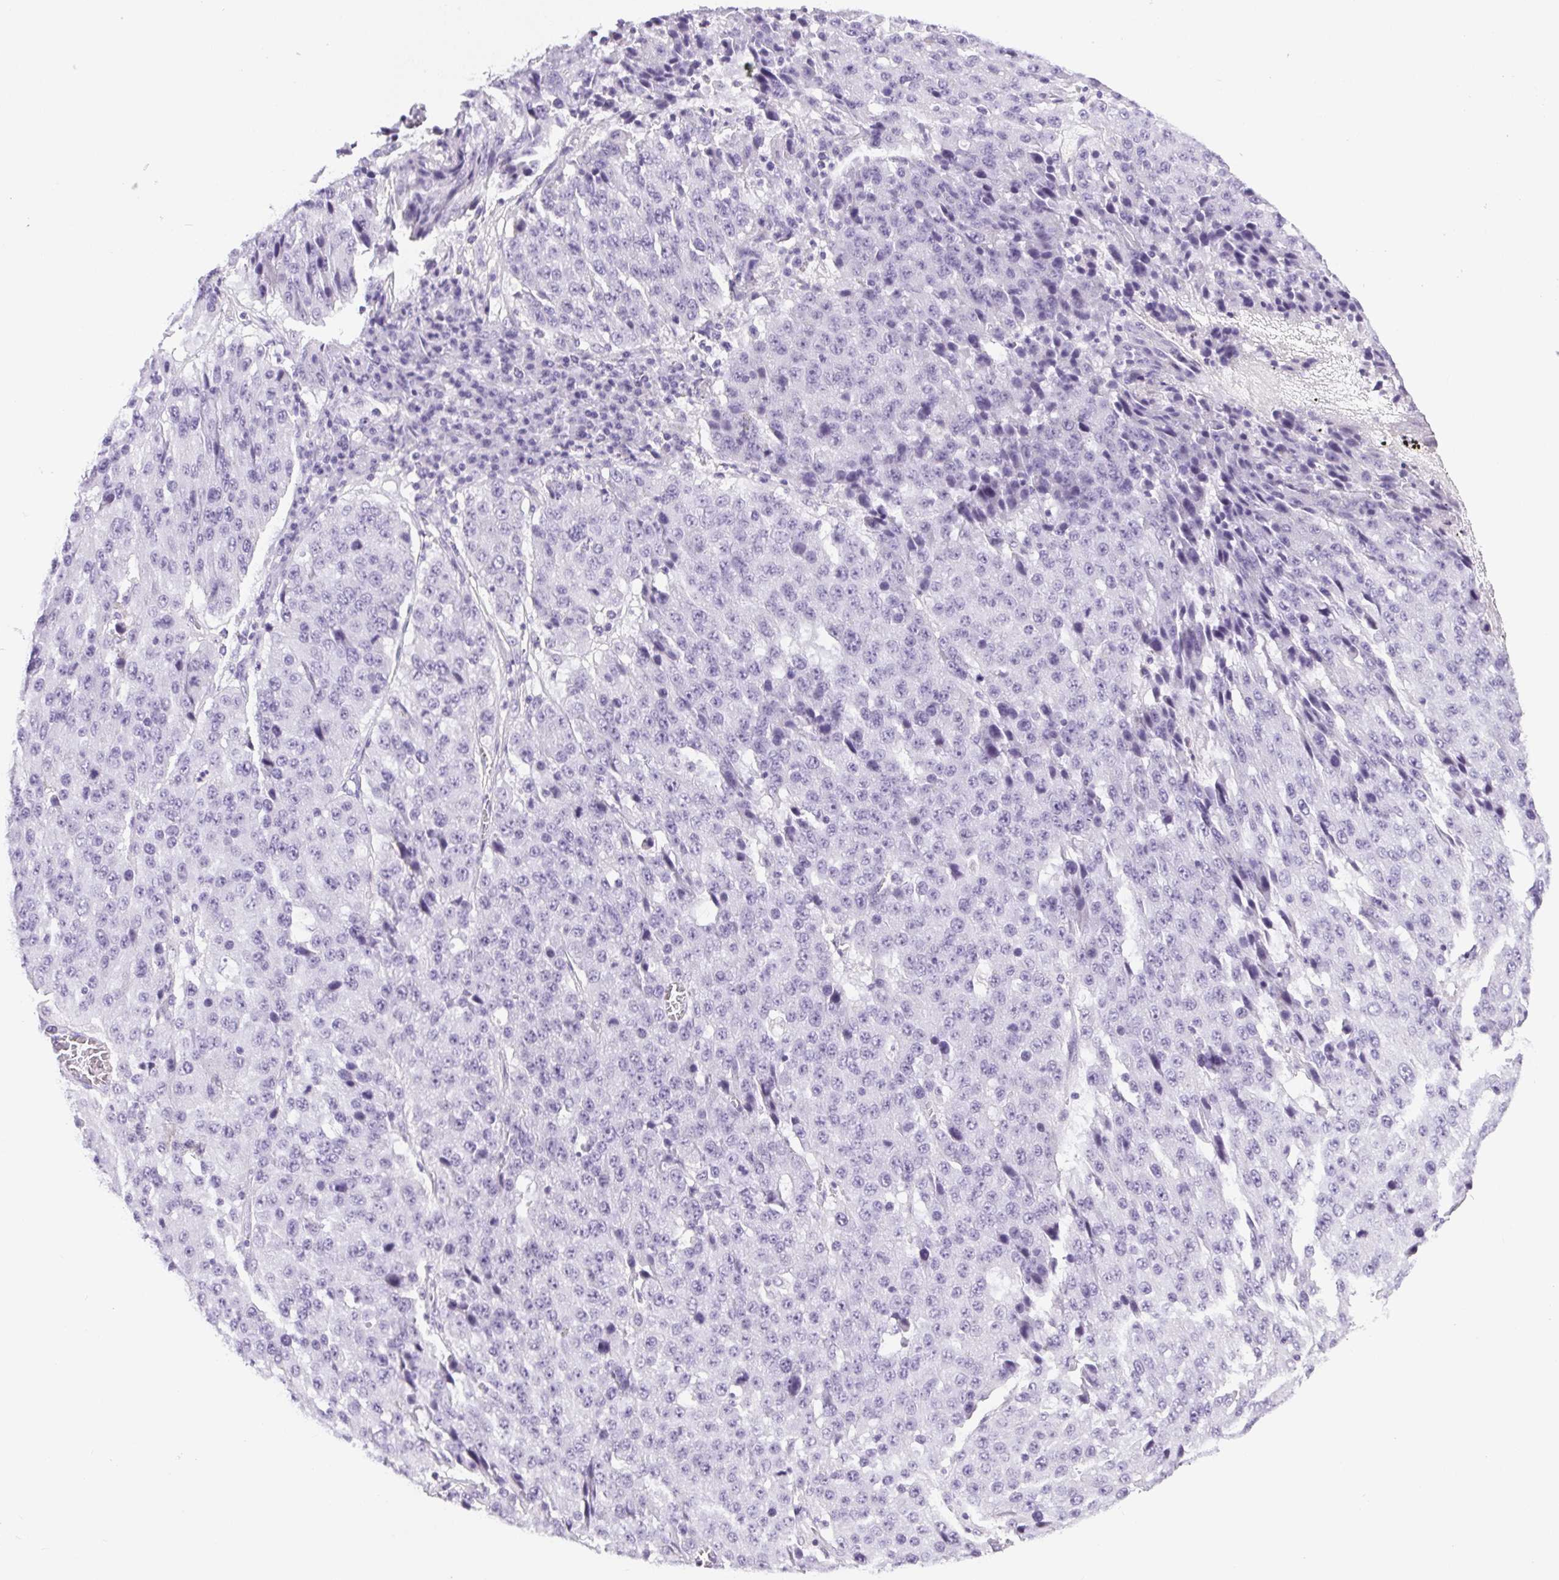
{"staining": {"intensity": "negative", "quantity": "none", "location": "none"}, "tissue": "stomach cancer", "cell_type": "Tumor cells", "image_type": "cancer", "snomed": [{"axis": "morphology", "description": "Adenocarcinoma, NOS"}, {"axis": "topography", "description": "Stomach"}], "caption": "The photomicrograph demonstrates no staining of tumor cells in stomach cancer.", "gene": "C20orf85", "patient": {"sex": "male", "age": 71}}